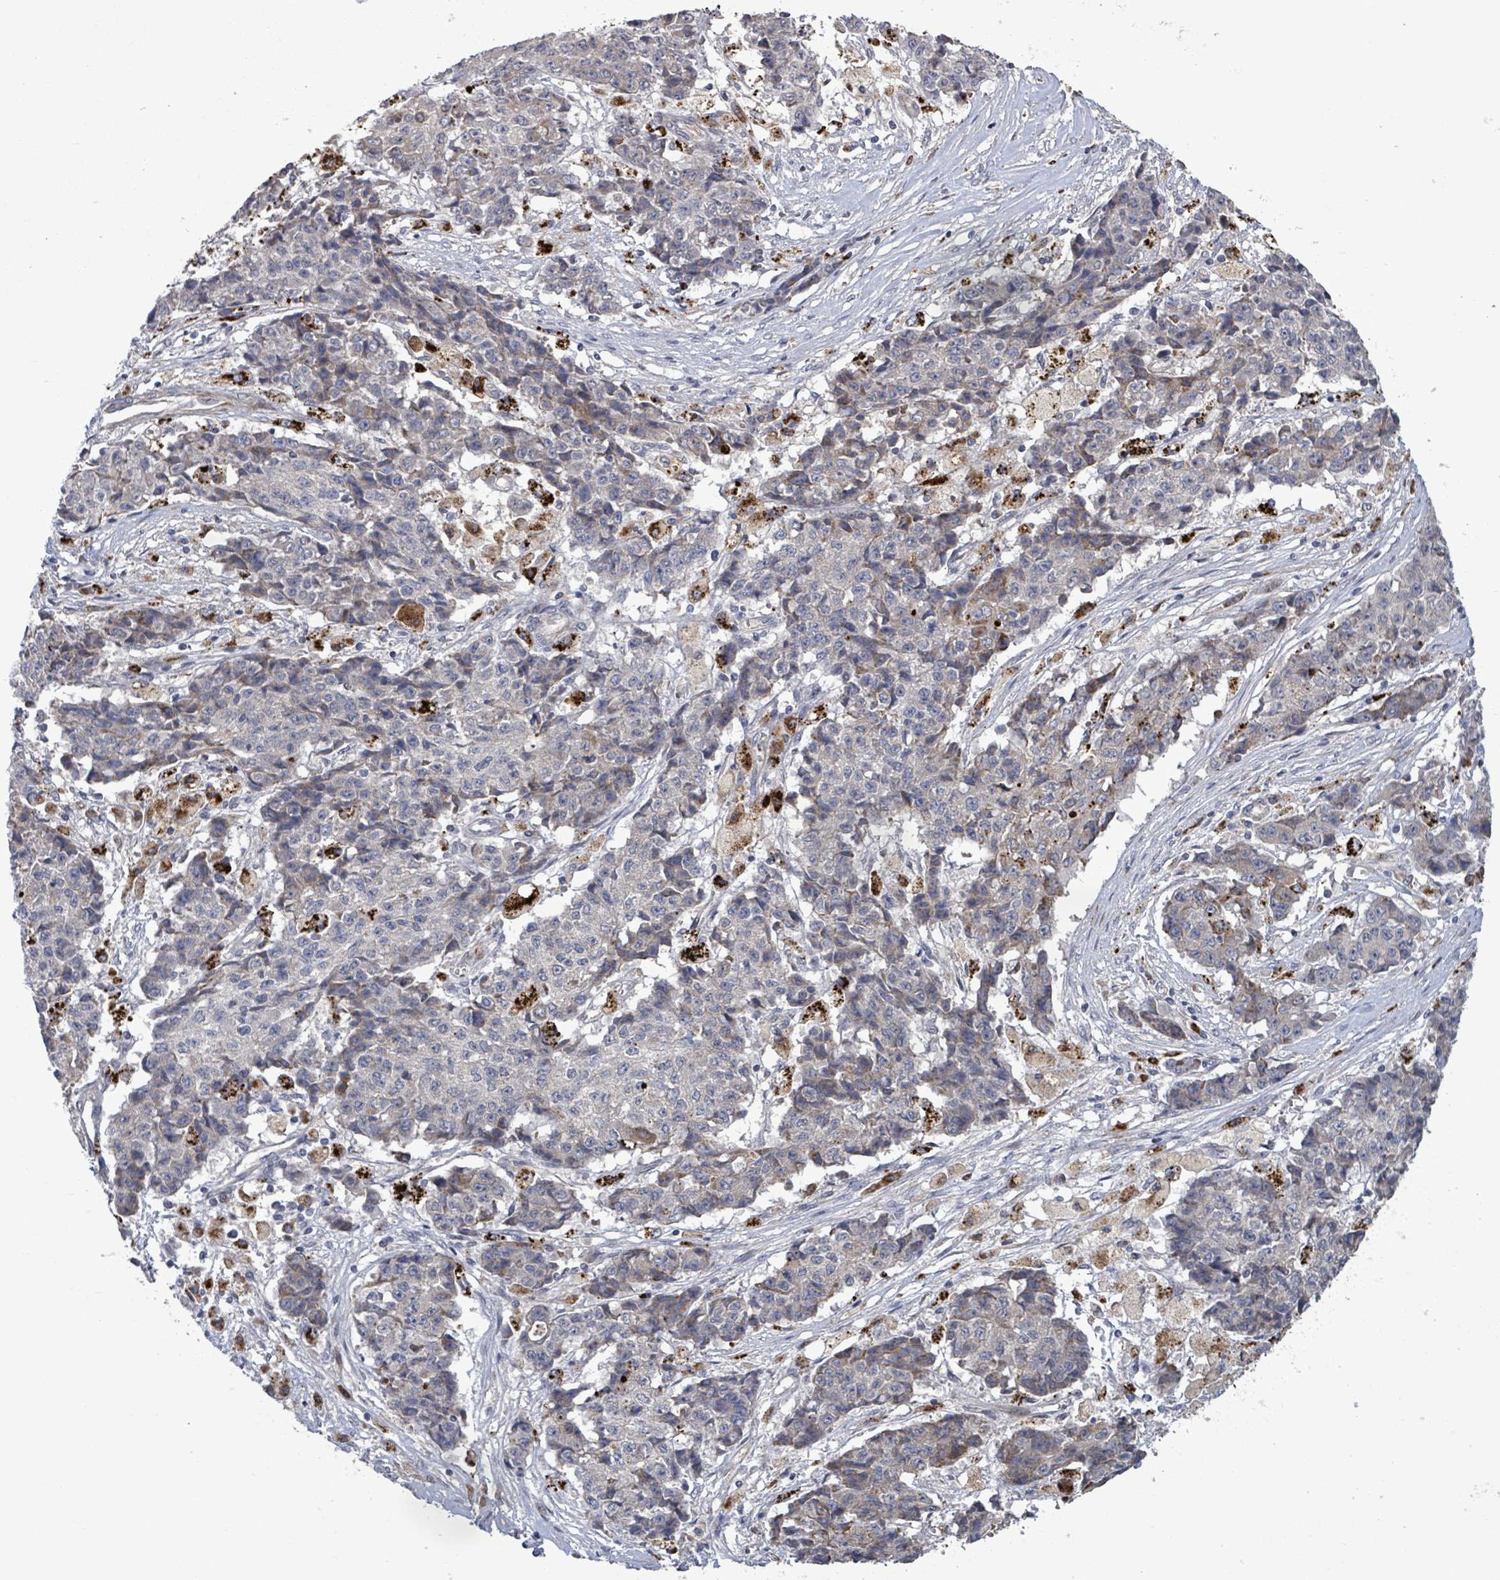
{"staining": {"intensity": "moderate", "quantity": "25%-75%", "location": "cytoplasmic/membranous"}, "tissue": "ovarian cancer", "cell_type": "Tumor cells", "image_type": "cancer", "snomed": [{"axis": "morphology", "description": "Carcinoma, endometroid"}, {"axis": "topography", "description": "Ovary"}], "caption": "Human ovarian endometroid carcinoma stained with a protein marker exhibits moderate staining in tumor cells.", "gene": "DIPK2A", "patient": {"sex": "female", "age": 42}}